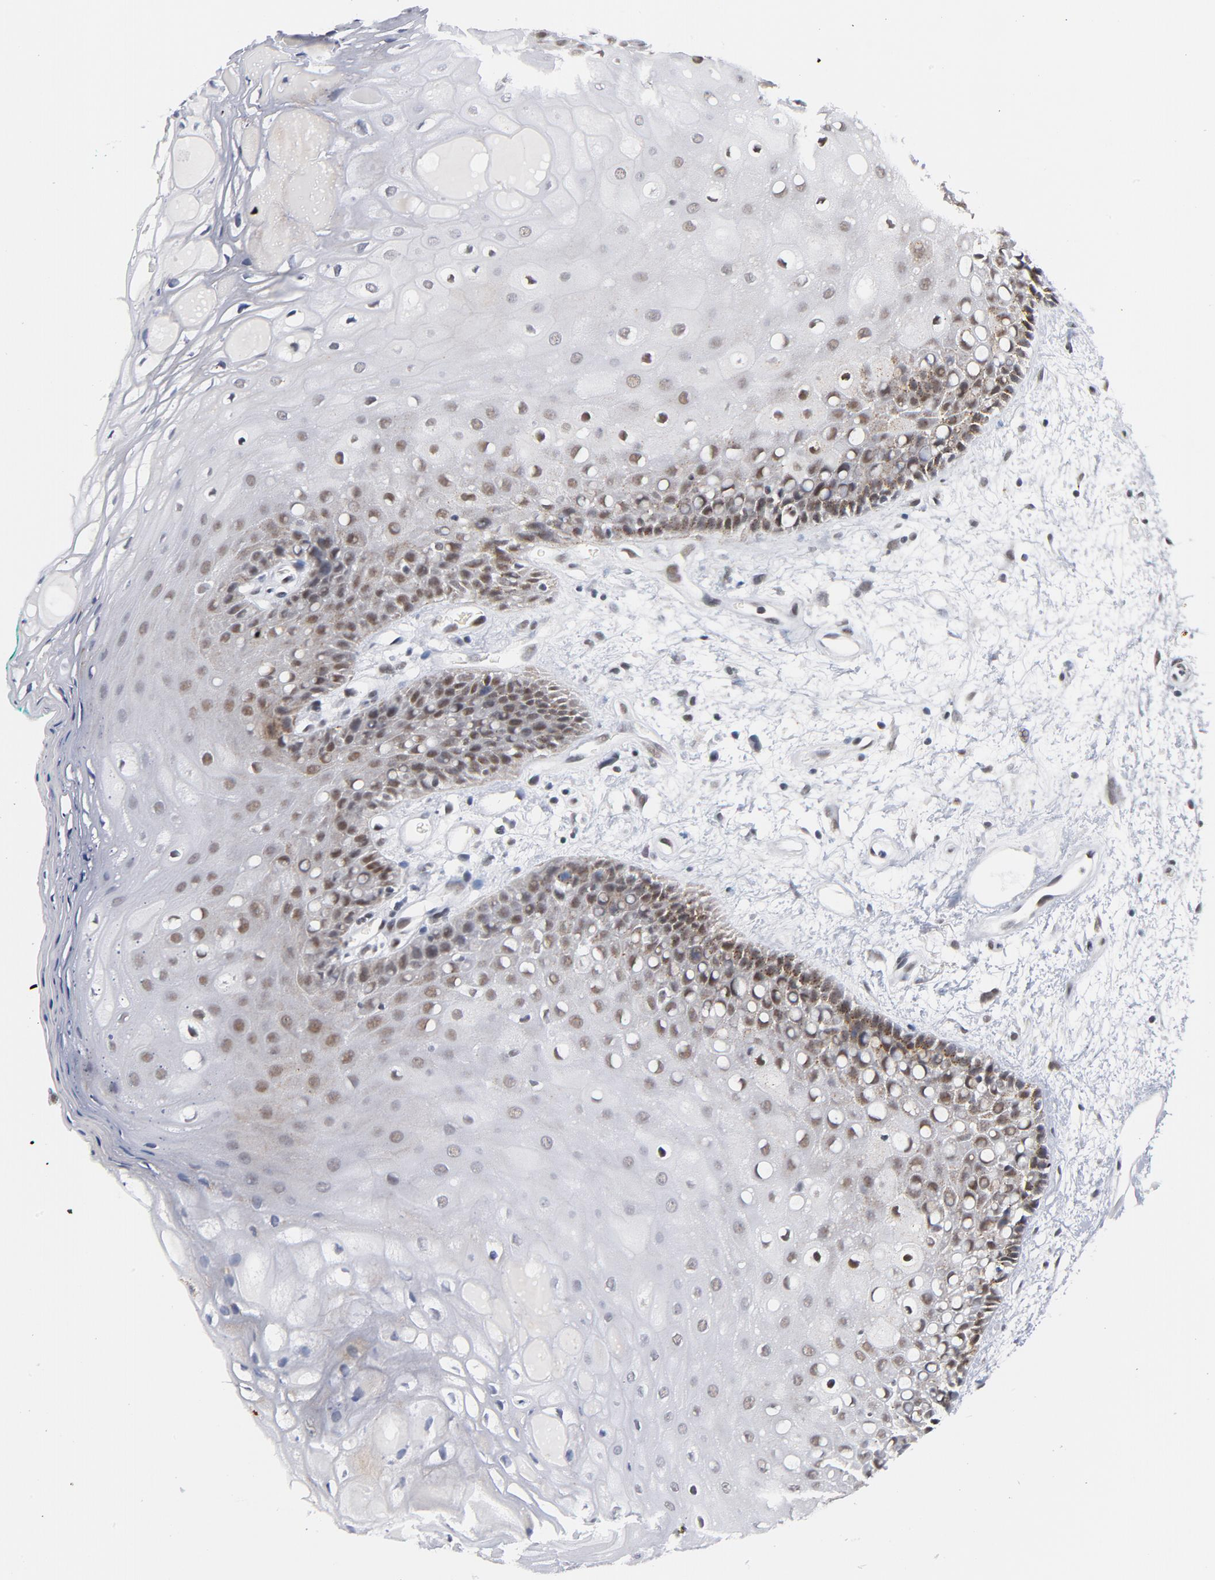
{"staining": {"intensity": "moderate", "quantity": "25%-75%", "location": "nuclear"}, "tissue": "oral mucosa", "cell_type": "Squamous epithelial cells", "image_type": "normal", "snomed": [{"axis": "morphology", "description": "Normal tissue, NOS"}, {"axis": "morphology", "description": "Squamous cell carcinoma, NOS"}, {"axis": "topography", "description": "Skeletal muscle"}, {"axis": "topography", "description": "Oral tissue"}, {"axis": "topography", "description": "Head-Neck"}], "caption": "A high-resolution image shows IHC staining of normal oral mucosa, which demonstrates moderate nuclear positivity in approximately 25%-75% of squamous epithelial cells.", "gene": "BAP1", "patient": {"sex": "female", "age": 84}}